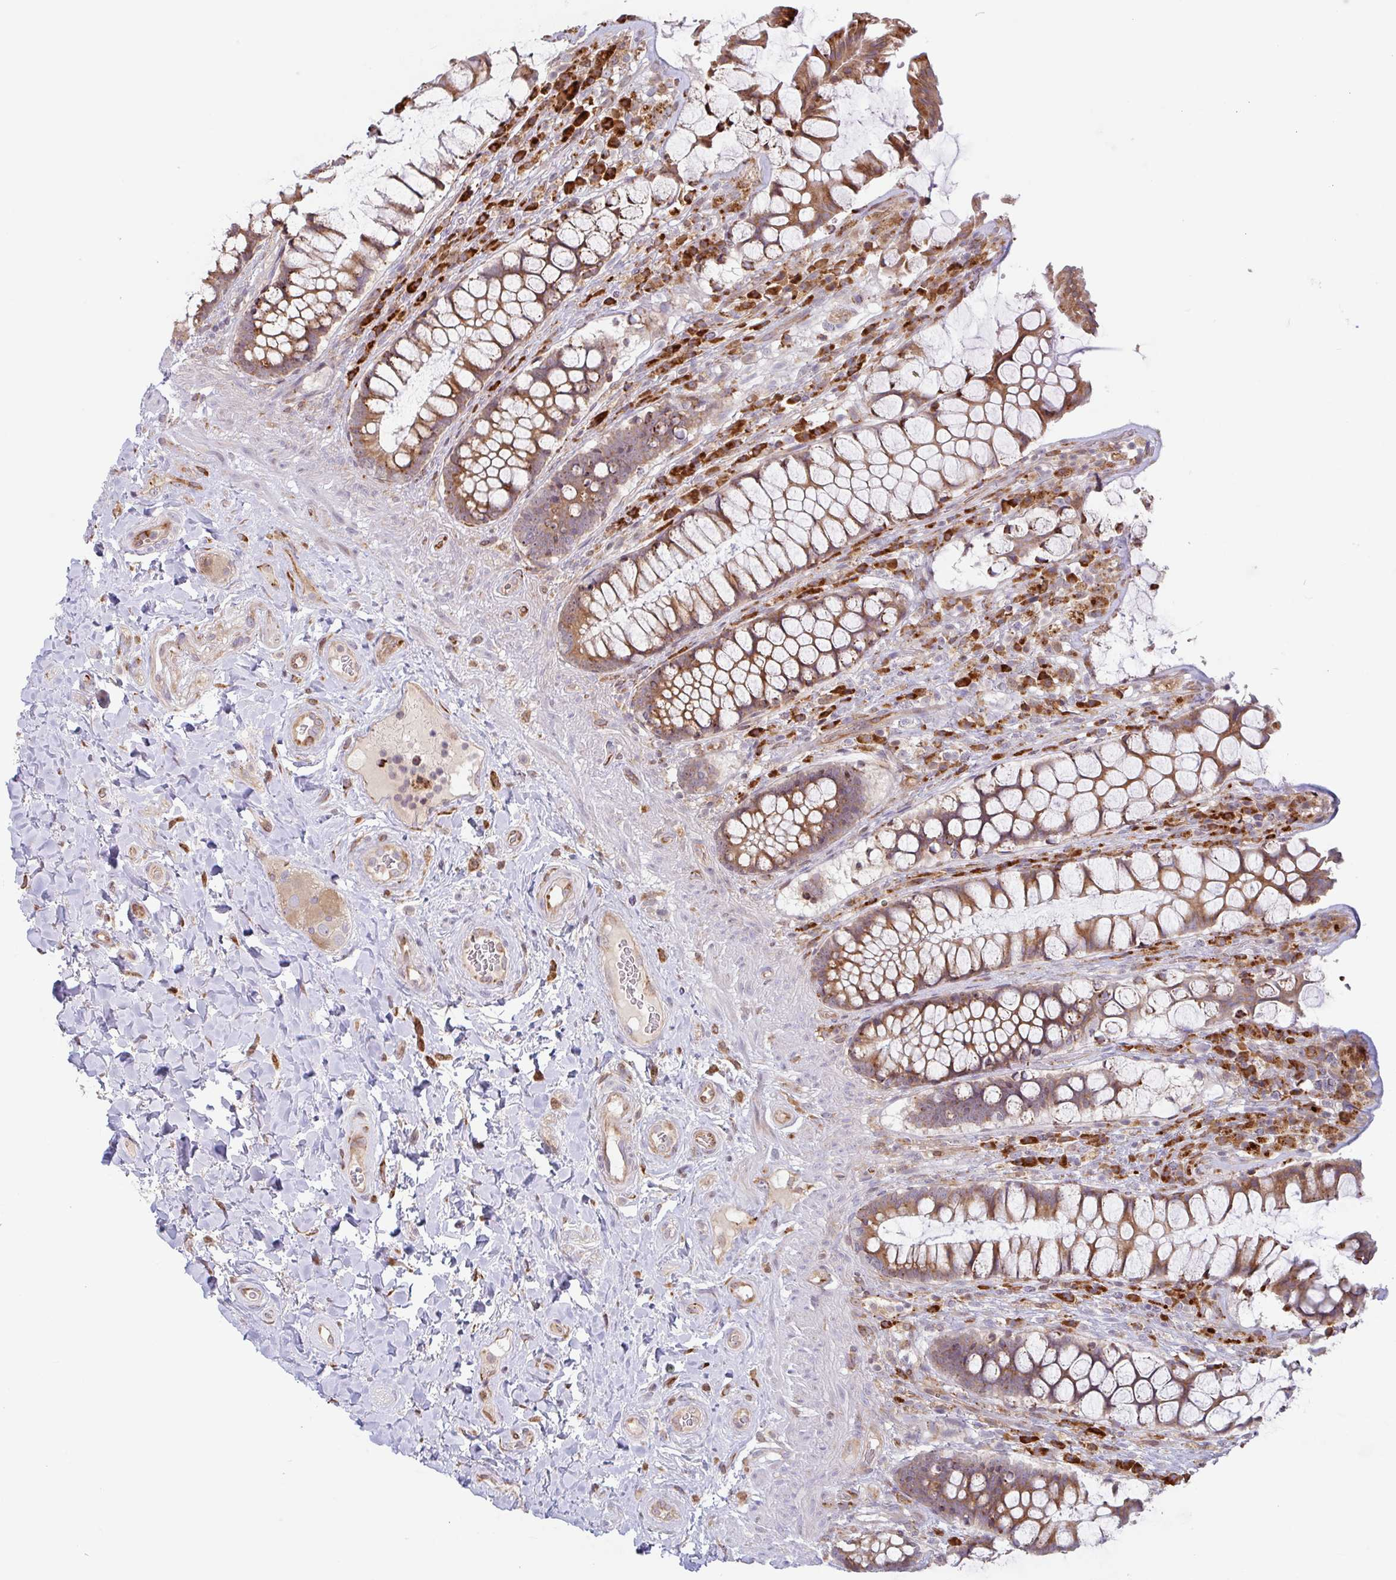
{"staining": {"intensity": "moderate", "quantity": ">75%", "location": "cytoplasmic/membranous"}, "tissue": "rectum", "cell_type": "Glandular cells", "image_type": "normal", "snomed": [{"axis": "morphology", "description": "Normal tissue, NOS"}, {"axis": "topography", "description": "Rectum"}], "caption": "Protein positivity by immunohistochemistry exhibits moderate cytoplasmic/membranous staining in approximately >75% of glandular cells in unremarkable rectum.", "gene": "RIT1", "patient": {"sex": "female", "age": 58}}